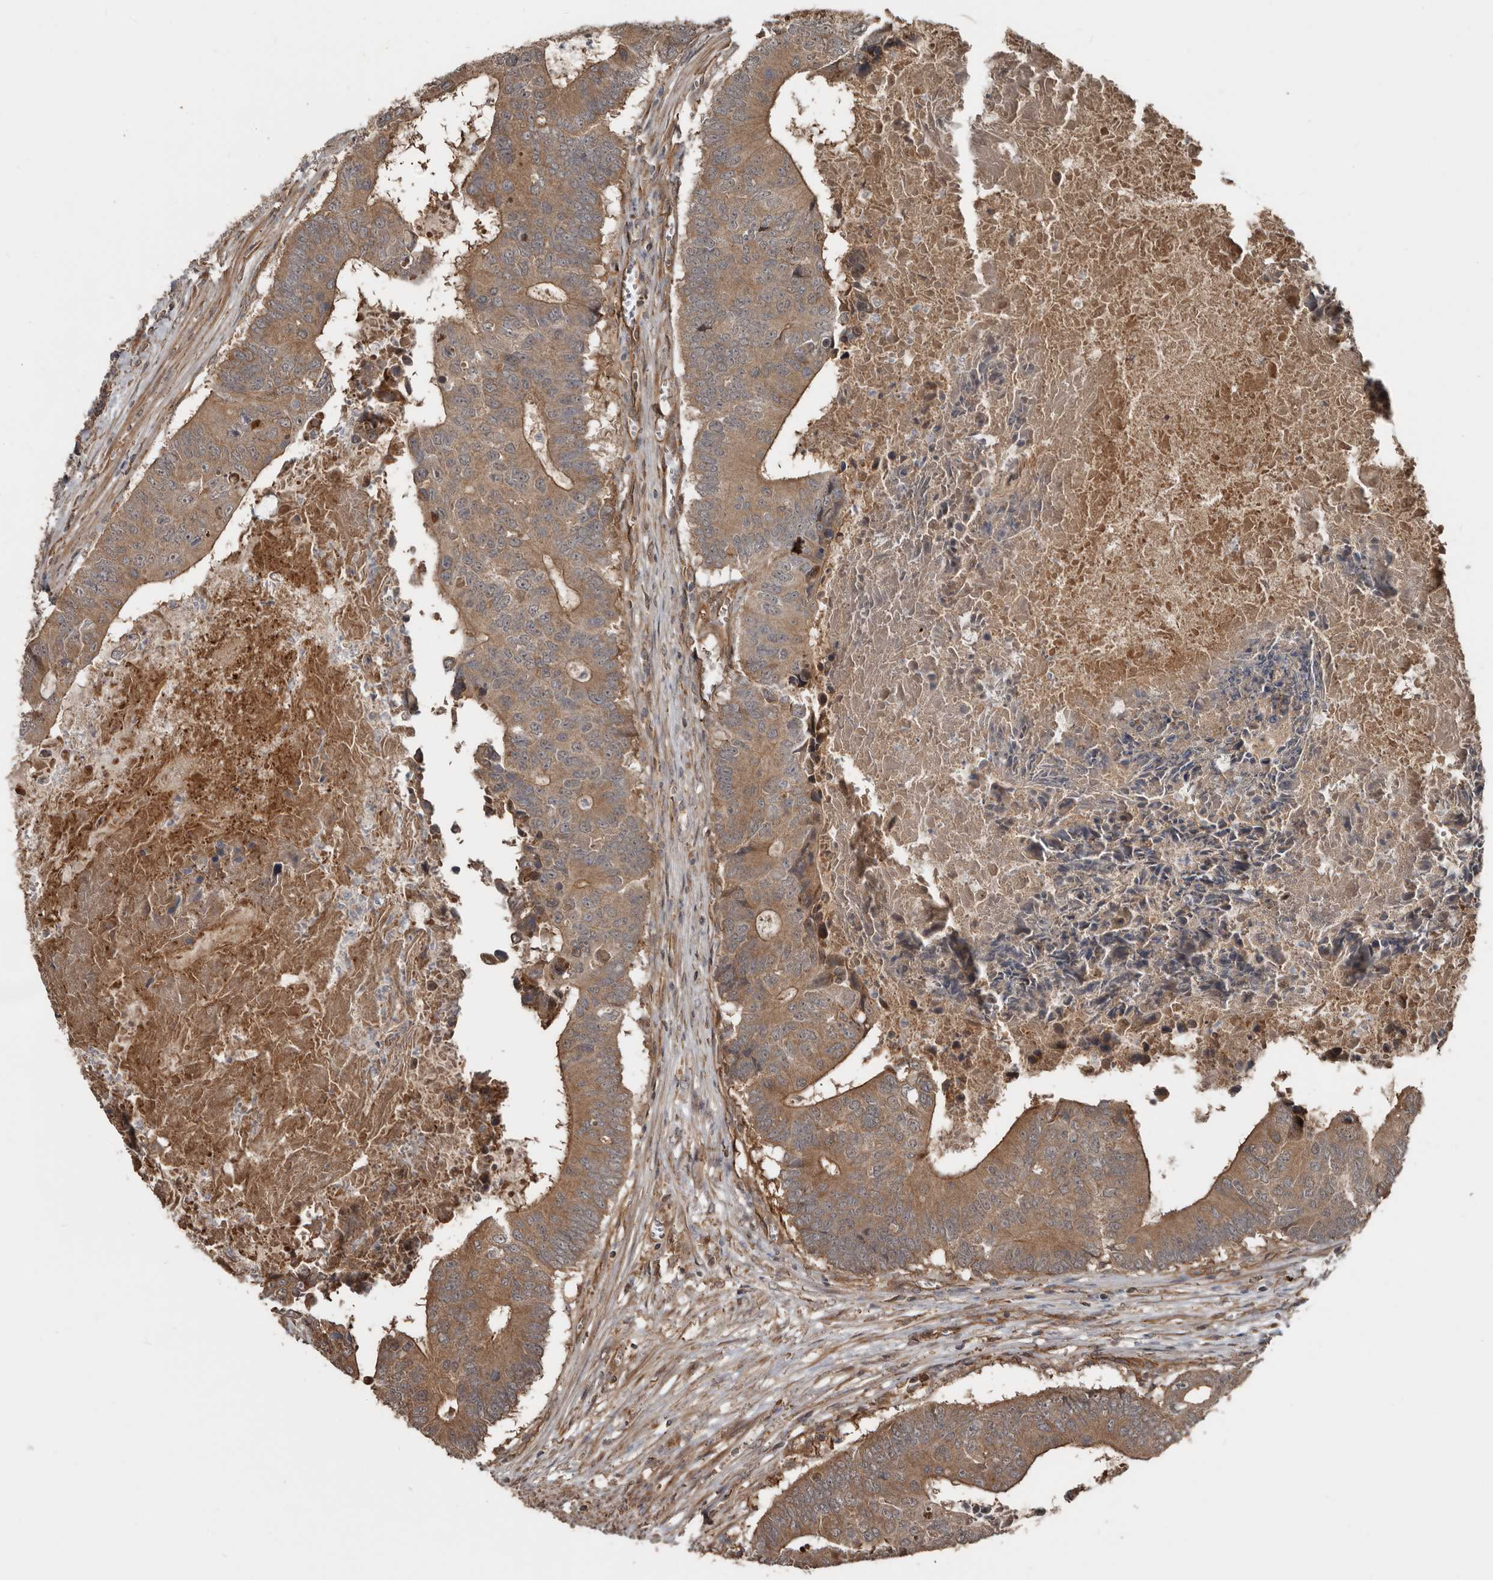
{"staining": {"intensity": "moderate", "quantity": ">75%", "location": "cytoplasmic/membranous"}, "tissue": "colorectal cancer", "cell_type": "Tumor cells", "image_type": "cancer", "snomed": [{"axis": "morphology", "description": "Adenocarcinoma, NOS"}, {"axis": "topography", "description": "Colon"}], "caption": "Brown immunohistochemical staining in human colorectal adenocarcinoma shows moderate cytoplasmic/membranous staining in about >75% of tumor cells.", "gene": "EXOC3L1", "patient": {"sex": "male", "age": 87}}